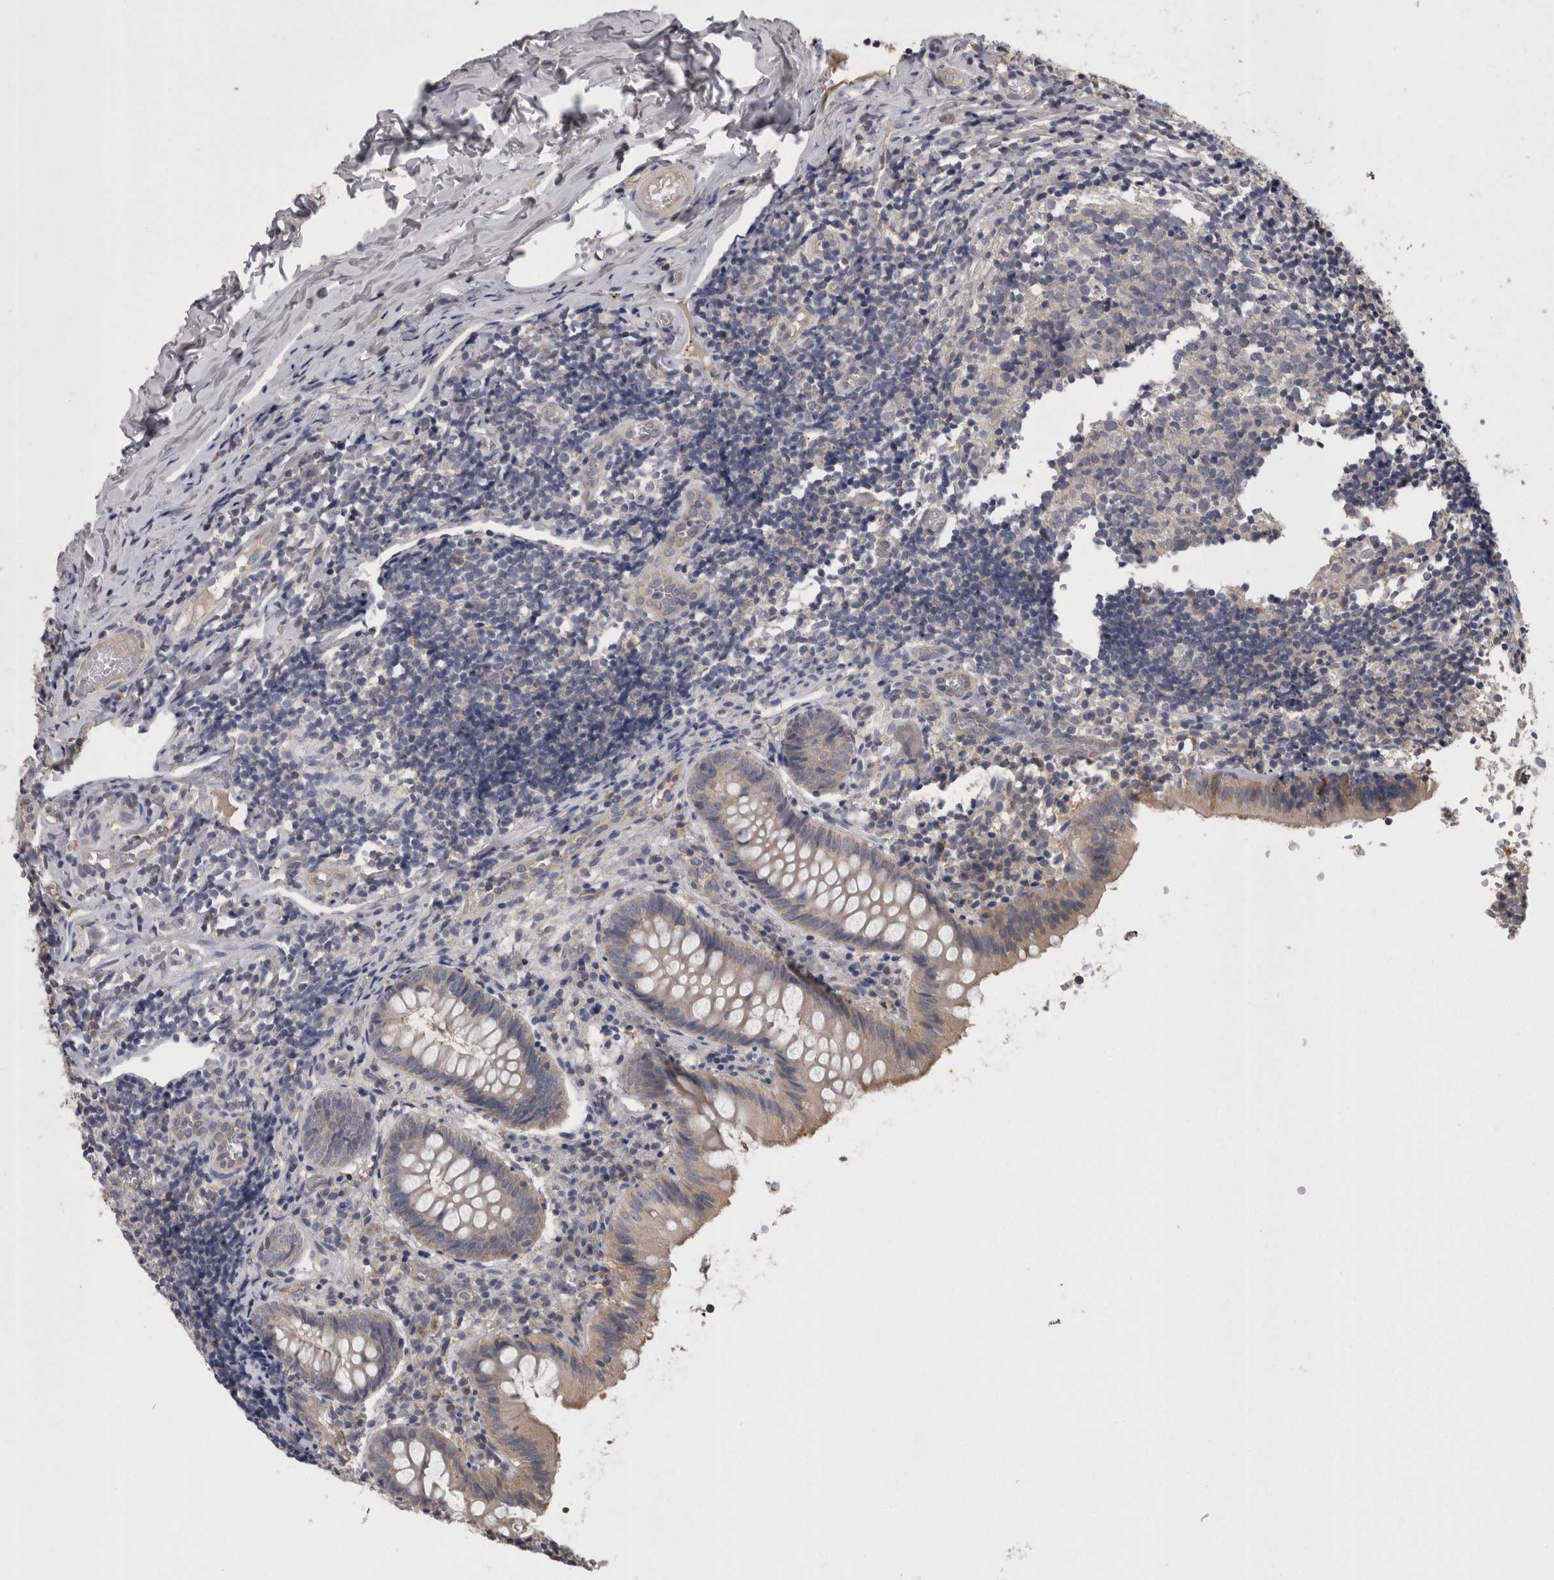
{"staining": {"intensity": "moderate", "quantity": "<25%", "location": "cytoplasmic/membranous"}, "tissue": "appendix", "cell_type": "Glandular cells", "image_type": "normal", "snomed": [{"axis": "morphology", "description": "Normal tissue, NOS"}, {"axis": "topography", "description": "Appendix"}], "caption": "A brown stain labels moderate cytoplasmic/membranous expression of a protein in glandular cells of unremarkable human appendix.", "gene": "PON3", "patient": {"sex": "male", "age": 8}}